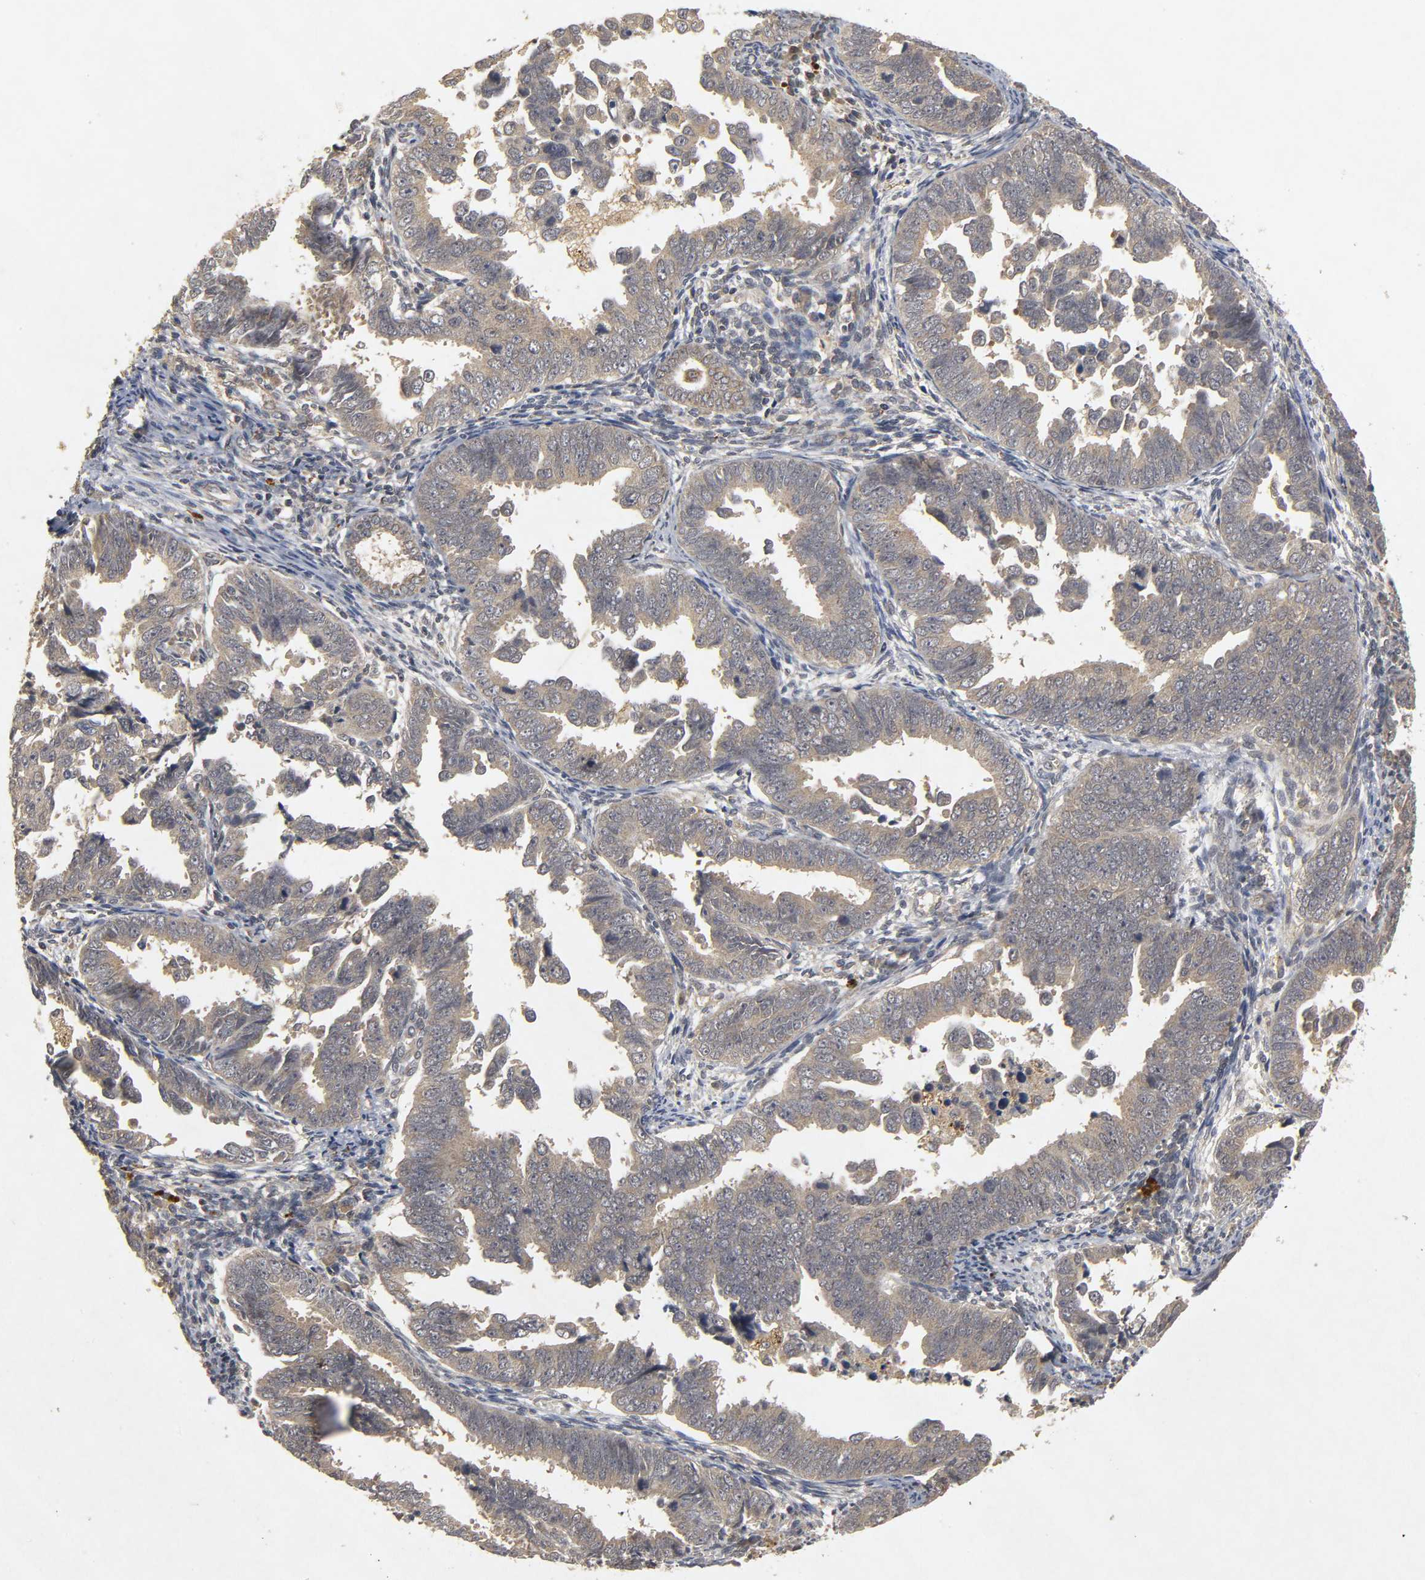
{"staining": {"intensity": "weak", "quantity": ">75%", "location": "cytoplasmic/membranous"}, "tissue": "endometrial cancer", "cell_type": "Tumor cells", "image_type": "cancer", "snomed": [{"axis": "morphology", "description": "Adenocarcinoma, NOS"}, {"axis": "topography", "description": "Endometrium"}], "caption": "Tumor cells display weak cytoplasmic/membranous staining in approximately >75% of cells in adenocarcinoma (endometrial).", "gene": "TRAF6", "patient": {"sex": "female", "age": 75}}